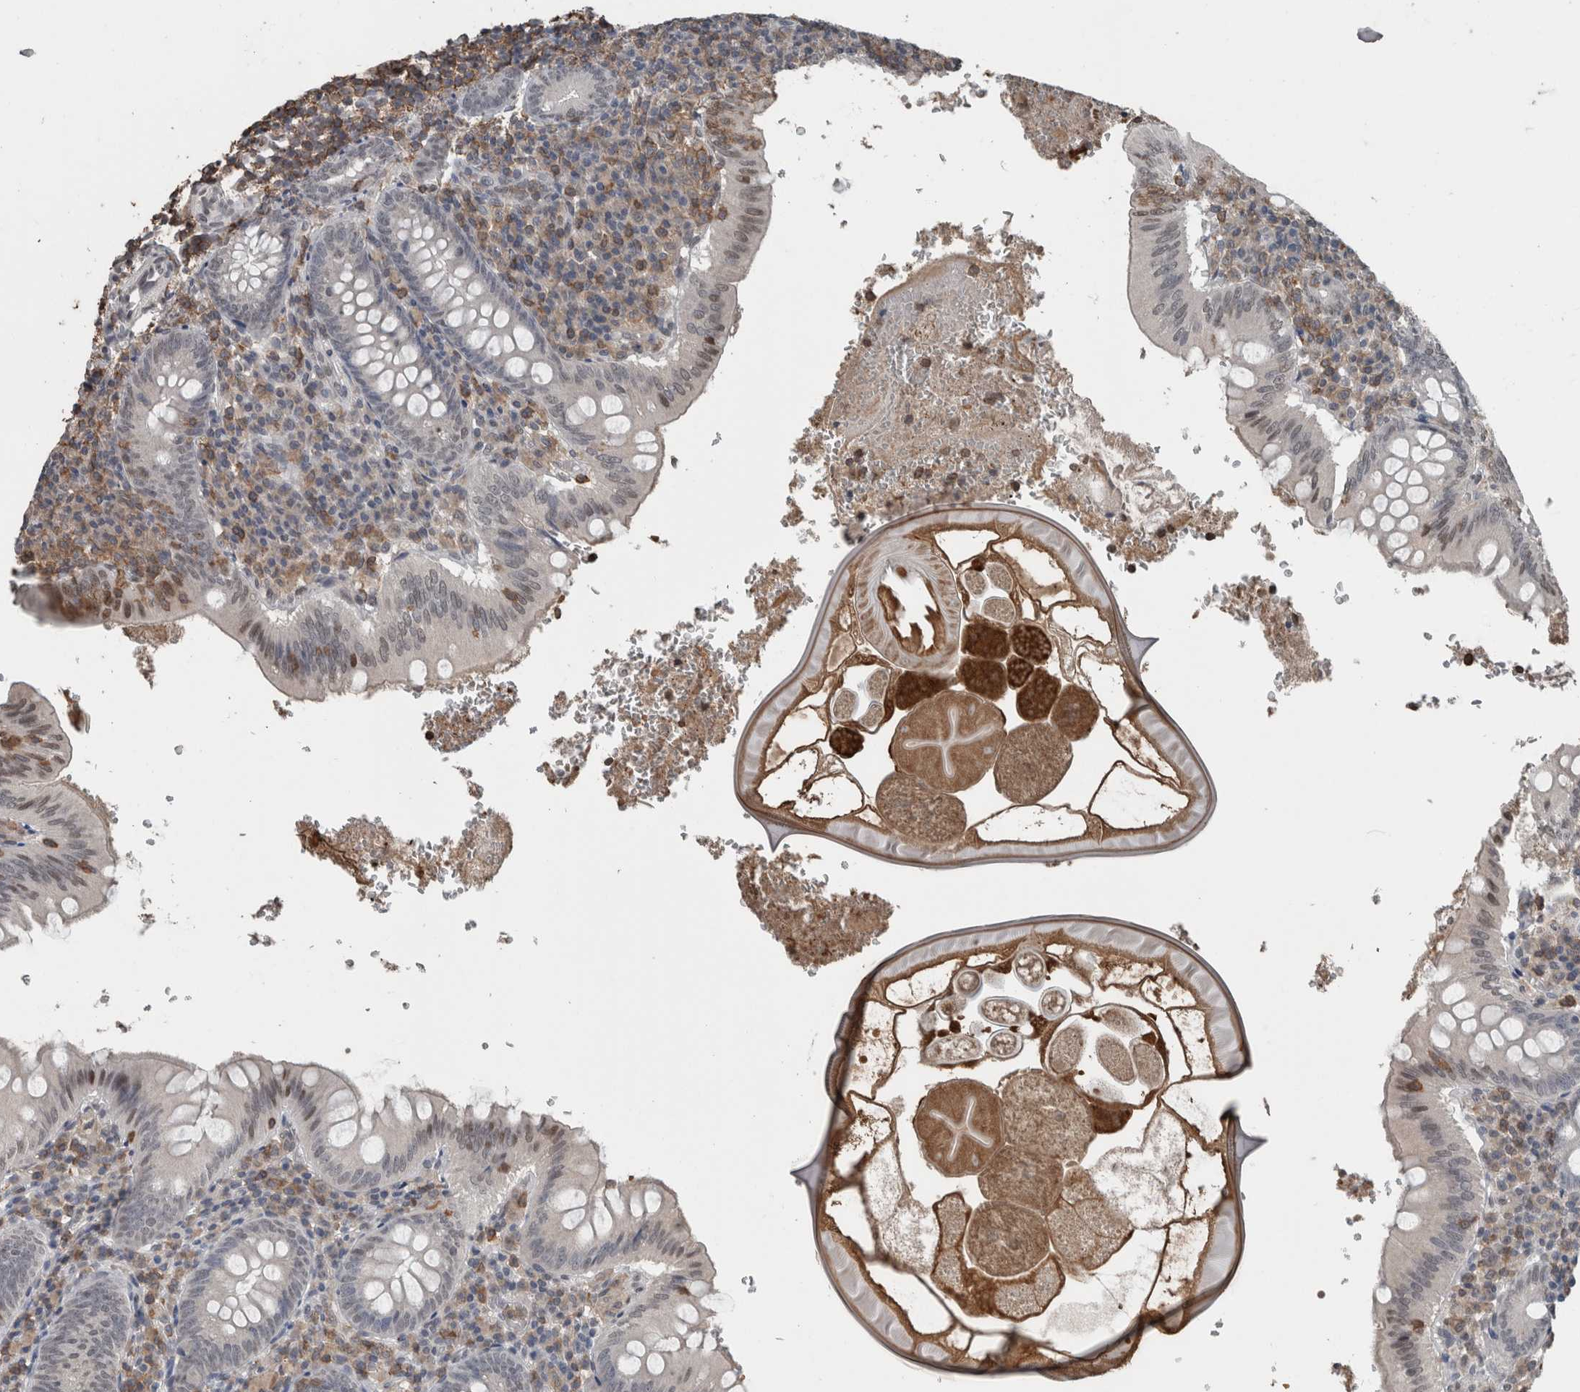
{"staining": {"intensity": "strong", "quantity": "<25%", "location": "nuclear"}, "tissue": "appendix", "cell_type": "Glandular cells", "image_type": "normal", "snomed": [{"axis": "morphology", "description": "Normal tissue, NOS"}, {"axis": "topography", "description": "Appendix"}], "caption": "Protein staining of benign appendix reveals strong nuclear positivity in about <25% of glandular cells.", "gene": "MAFF", "patient": {"sex": "male", "age": 8}}